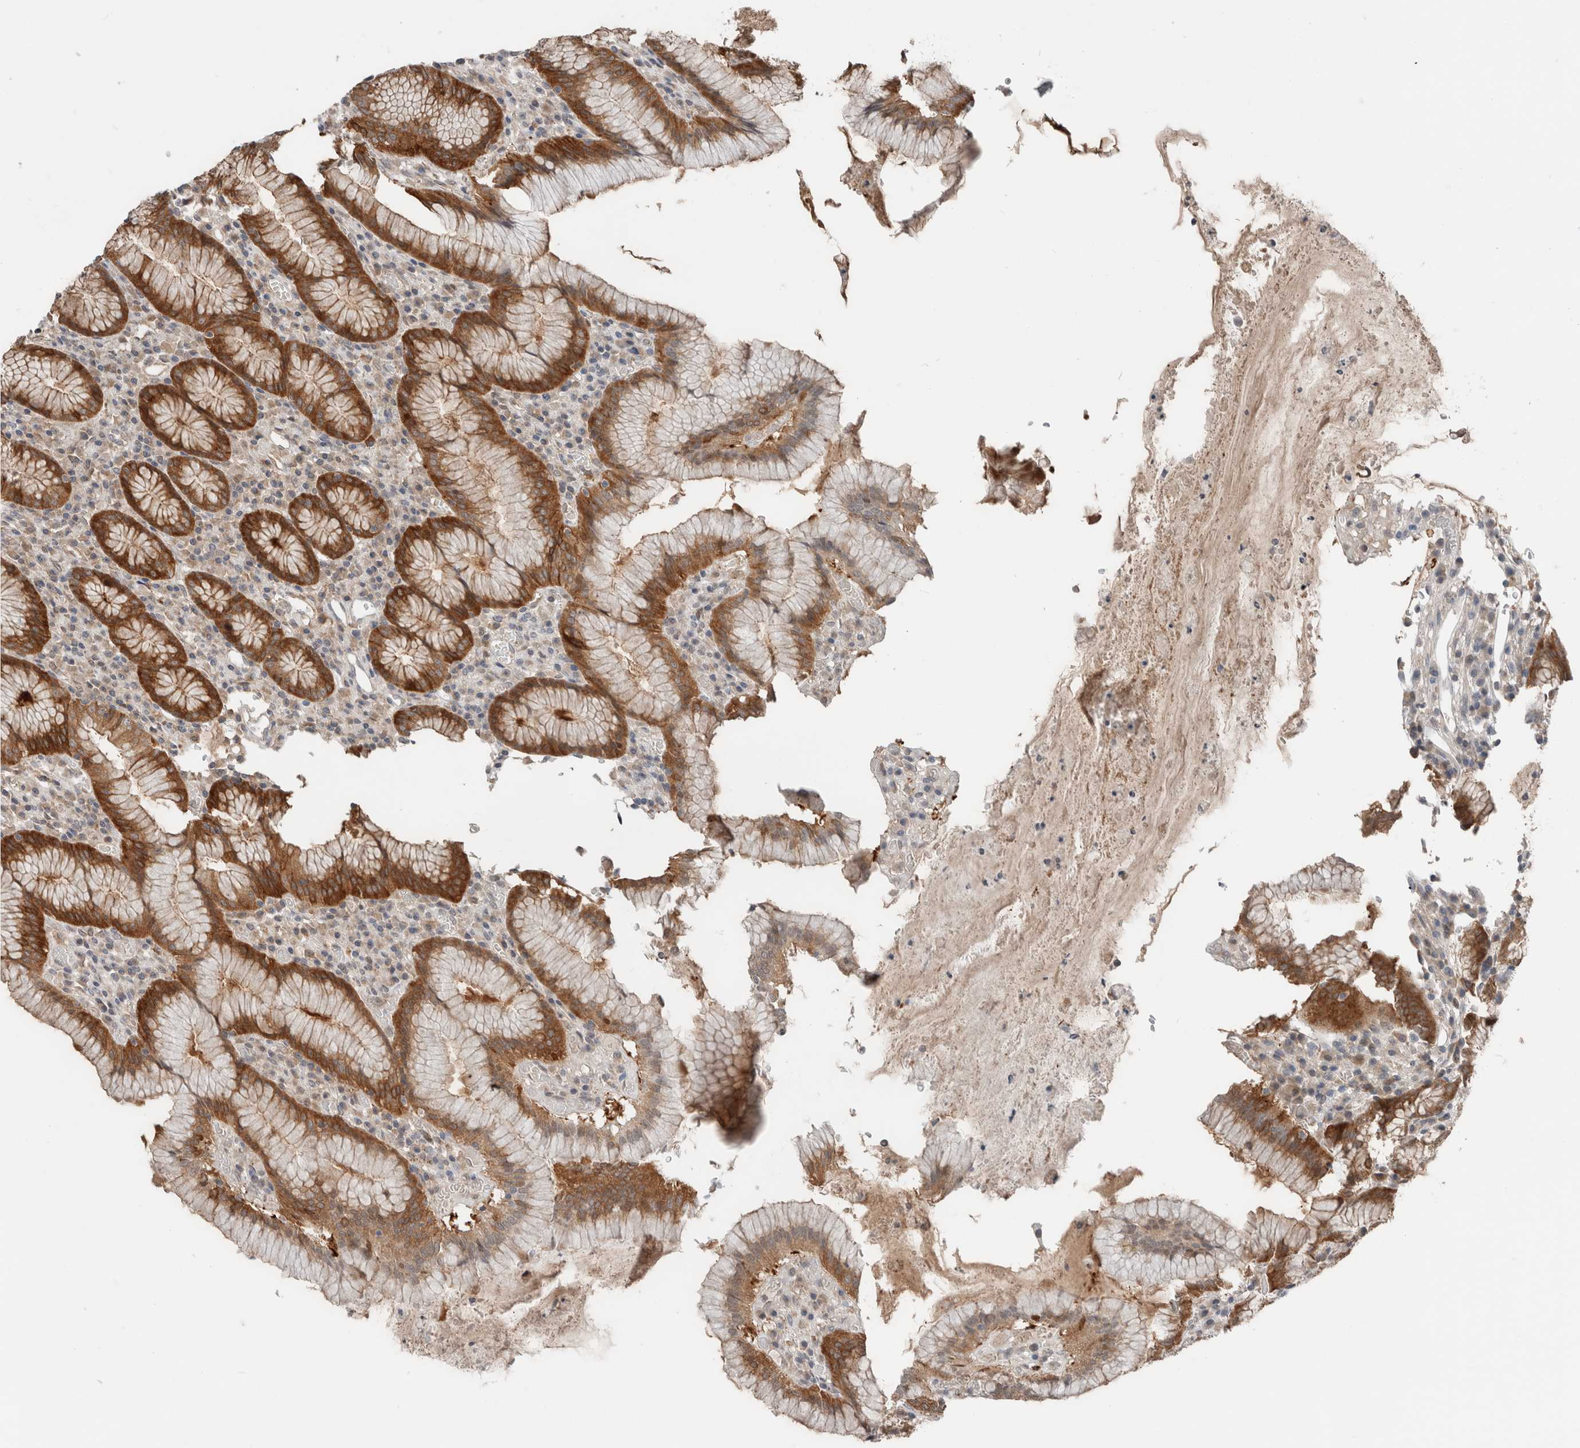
{"staining": {"intensity": "strong", "quantity": ">75%", "location": "cytoplasmic/membranous"}, "tissue": "stomach", "cell_type": "Glandular cells", "image_type": "normal", "snomed": [{"axis": "morphology", "description": "Normal tissue, NOS"}, {"axis": "topography", "description": "Stomach"}], "caption": "Unremarkable stomach was stained to show a protein in brown. There is high levels of strong cytoplasmic/membranous expression in about >75% of glandular cells.", "gene": "XPNPEP1", "patient": {"sex": "male", "age": 55}}